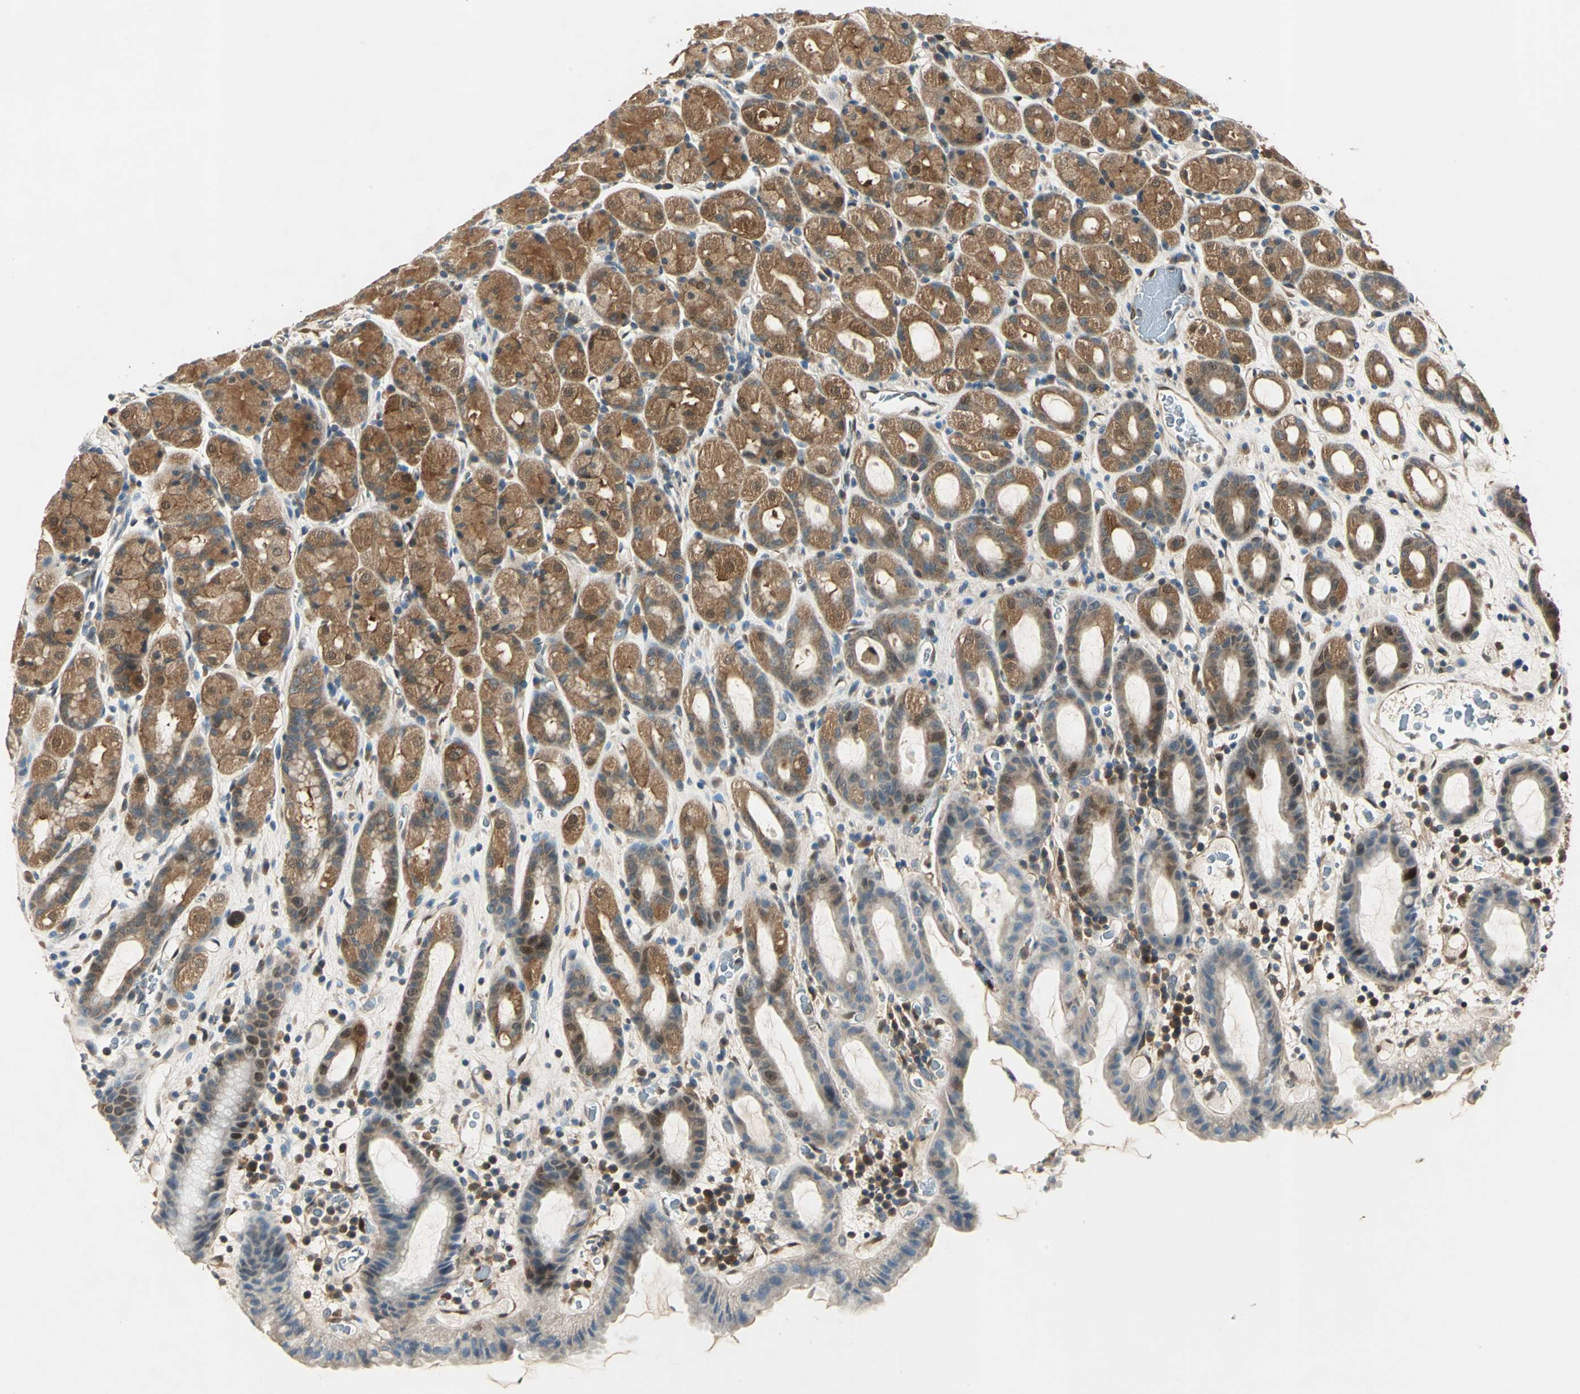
{"staining": {"intensity": "moderate", "quantity": ">75%", "location": "cytoplasmic/membranous,nuclear"}, "tissue": "stomach", "cell_type": "Glandular cells", "image_type": "normal", "snomed": [{"axis": "morphology", "description": "Normal tissue, NOS"}, {"axis": "topography", "description": "Stomach, upper"}], "caption": "Protein expression analysis of normal human stomach reveals moderate cytoplasmic/membranous,nuclear staining in about >75% of glandular cells.", "gene": "RRM2B", "patient": {"sex": "male", "age": 68}}